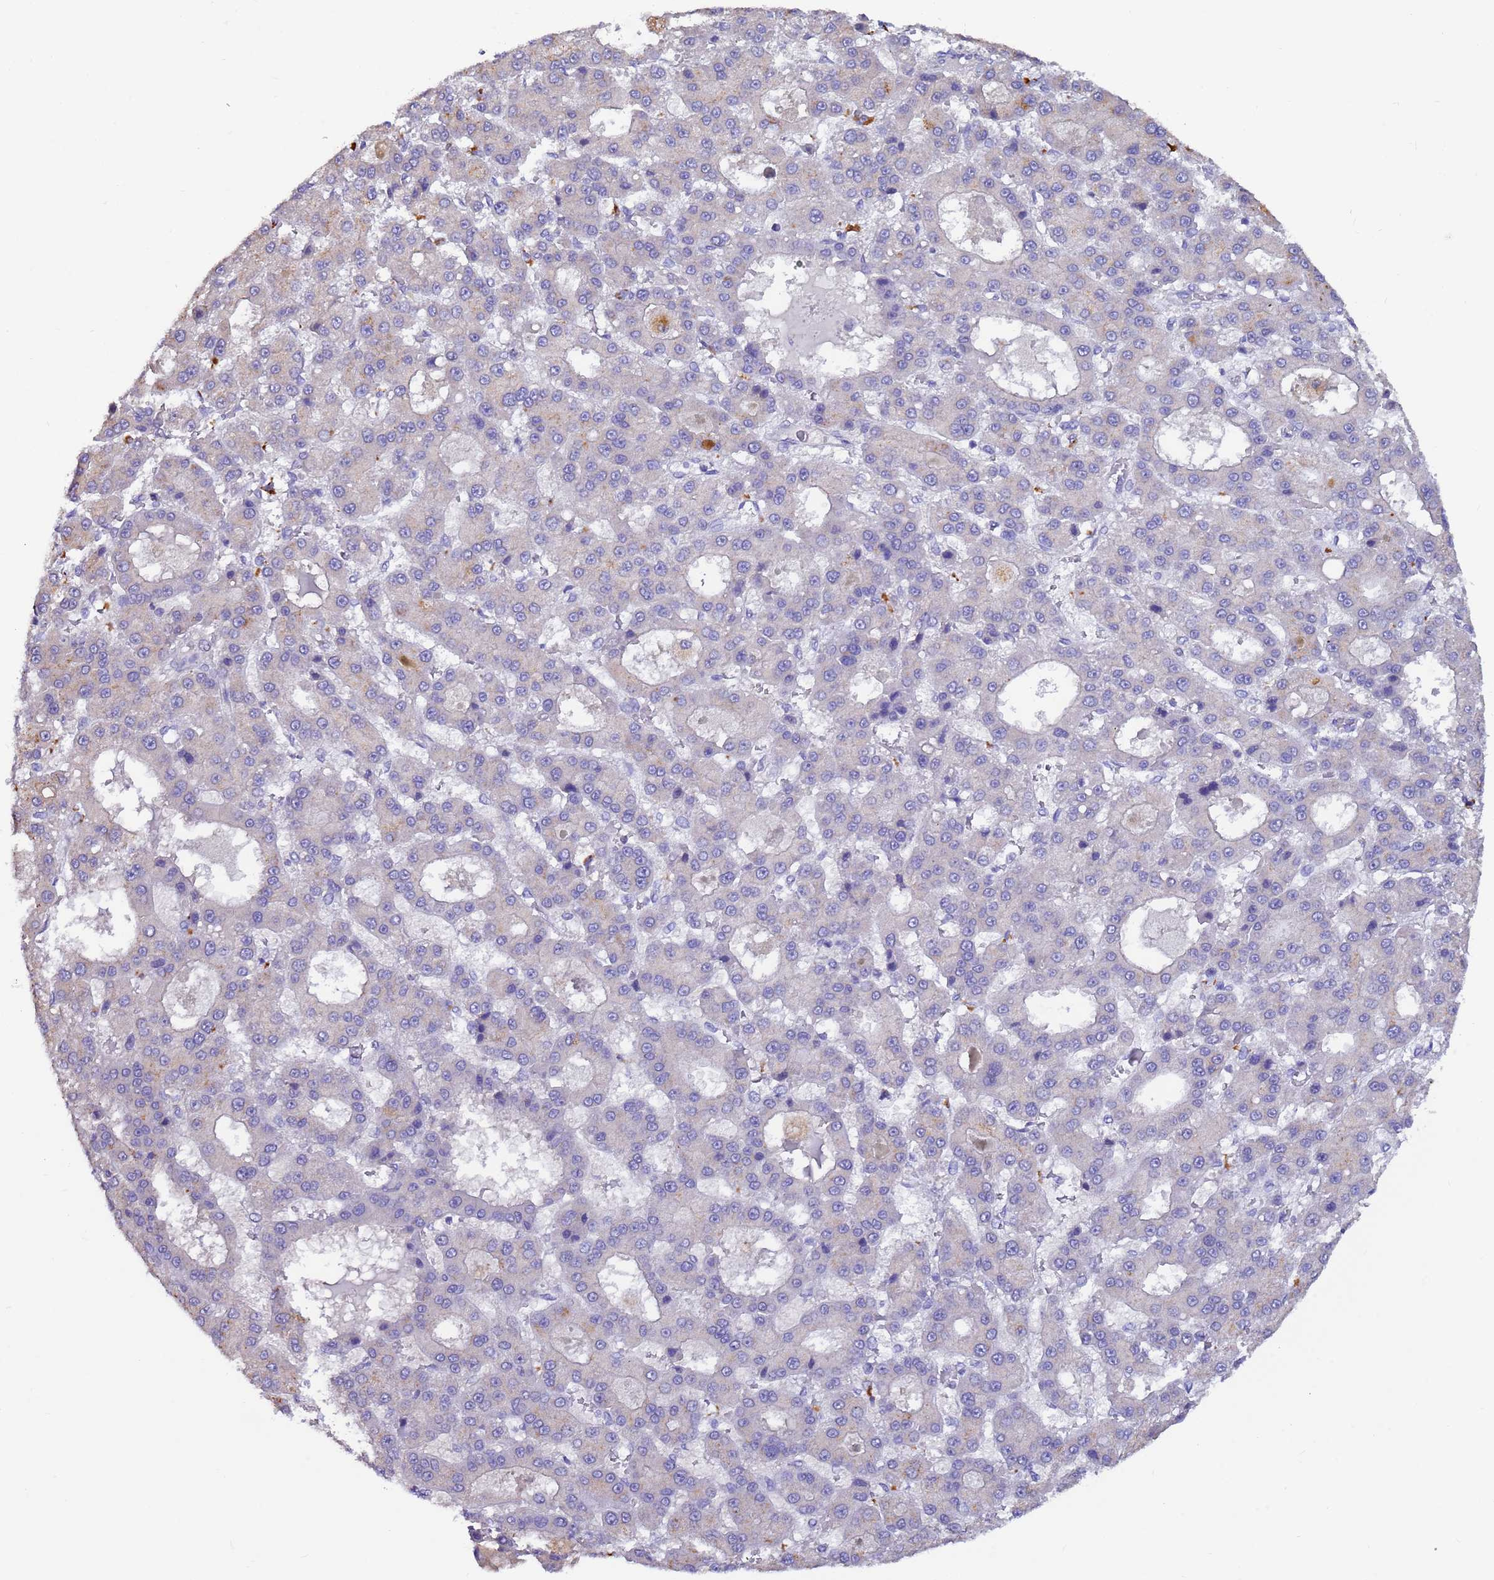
{"staining": {"intensity": "negative", "quantity": "none", "location": "none"}, "tissue": "liver cancer", "cell_type": "Tumor cells", "image_type": "cancer", "snomed": [{"axis": "morphology", "description": "Carcinoma, Hepatocellular, NOS"}, {"axis": "topography", "description": "Liver"}], "caption": "Immunohistochemistry photomicrograph of neoplastic tissue: human liver cancer (hepatocellular carcinoma) stained with DAB (3,3'-diaminobenzidine) reveals no significant protein positivity in tumor cells. Brightfield microscopy of immunohistochemistry (IHC) stained with DAB (3,3'-diaminobenzidine) (brown) and hematoxylin (blue), captured at high magnification.", "gene": "SRL", "patient": {"sex": "male", "age": 70}}